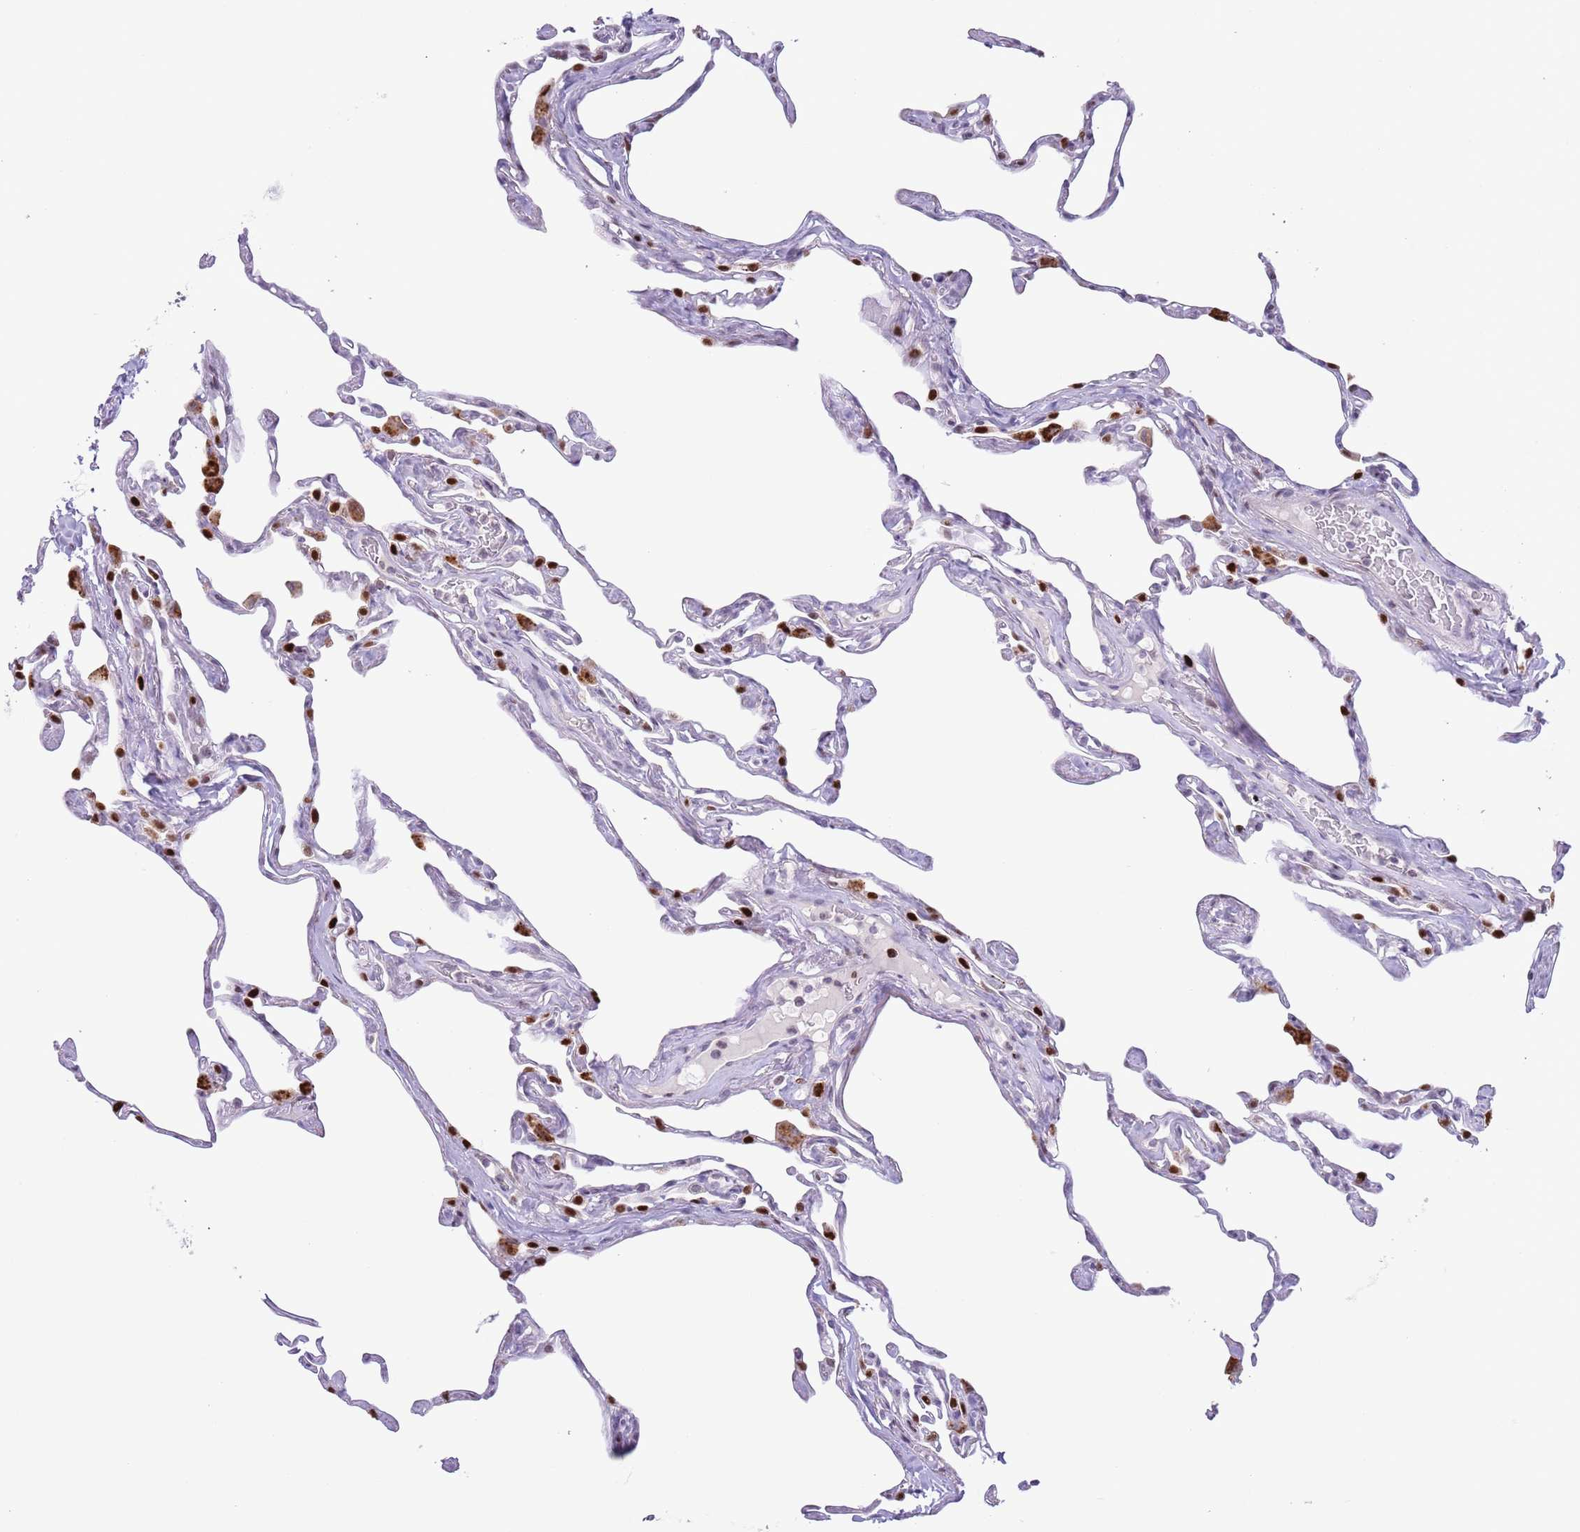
{"staining": {"intensity": "strong", "quantity": "25%-75%", "location": "nuclear"}, "tissue": "lung", "cell_type": "Alveolar cells", "image_type": "normal", "snomed": [{"axis": "morphology", "description": "Normal tissue, NOS"}, {"axis": "topography", "description": "Lung"}], "caption": "Protein staining by immunohistochemistry demonstrates strong nuclear staining in about 25%-75% of alveolar cells in benign lung.", "gene": "MFSD10", "patient": {"sex": "male", "age": 65}}